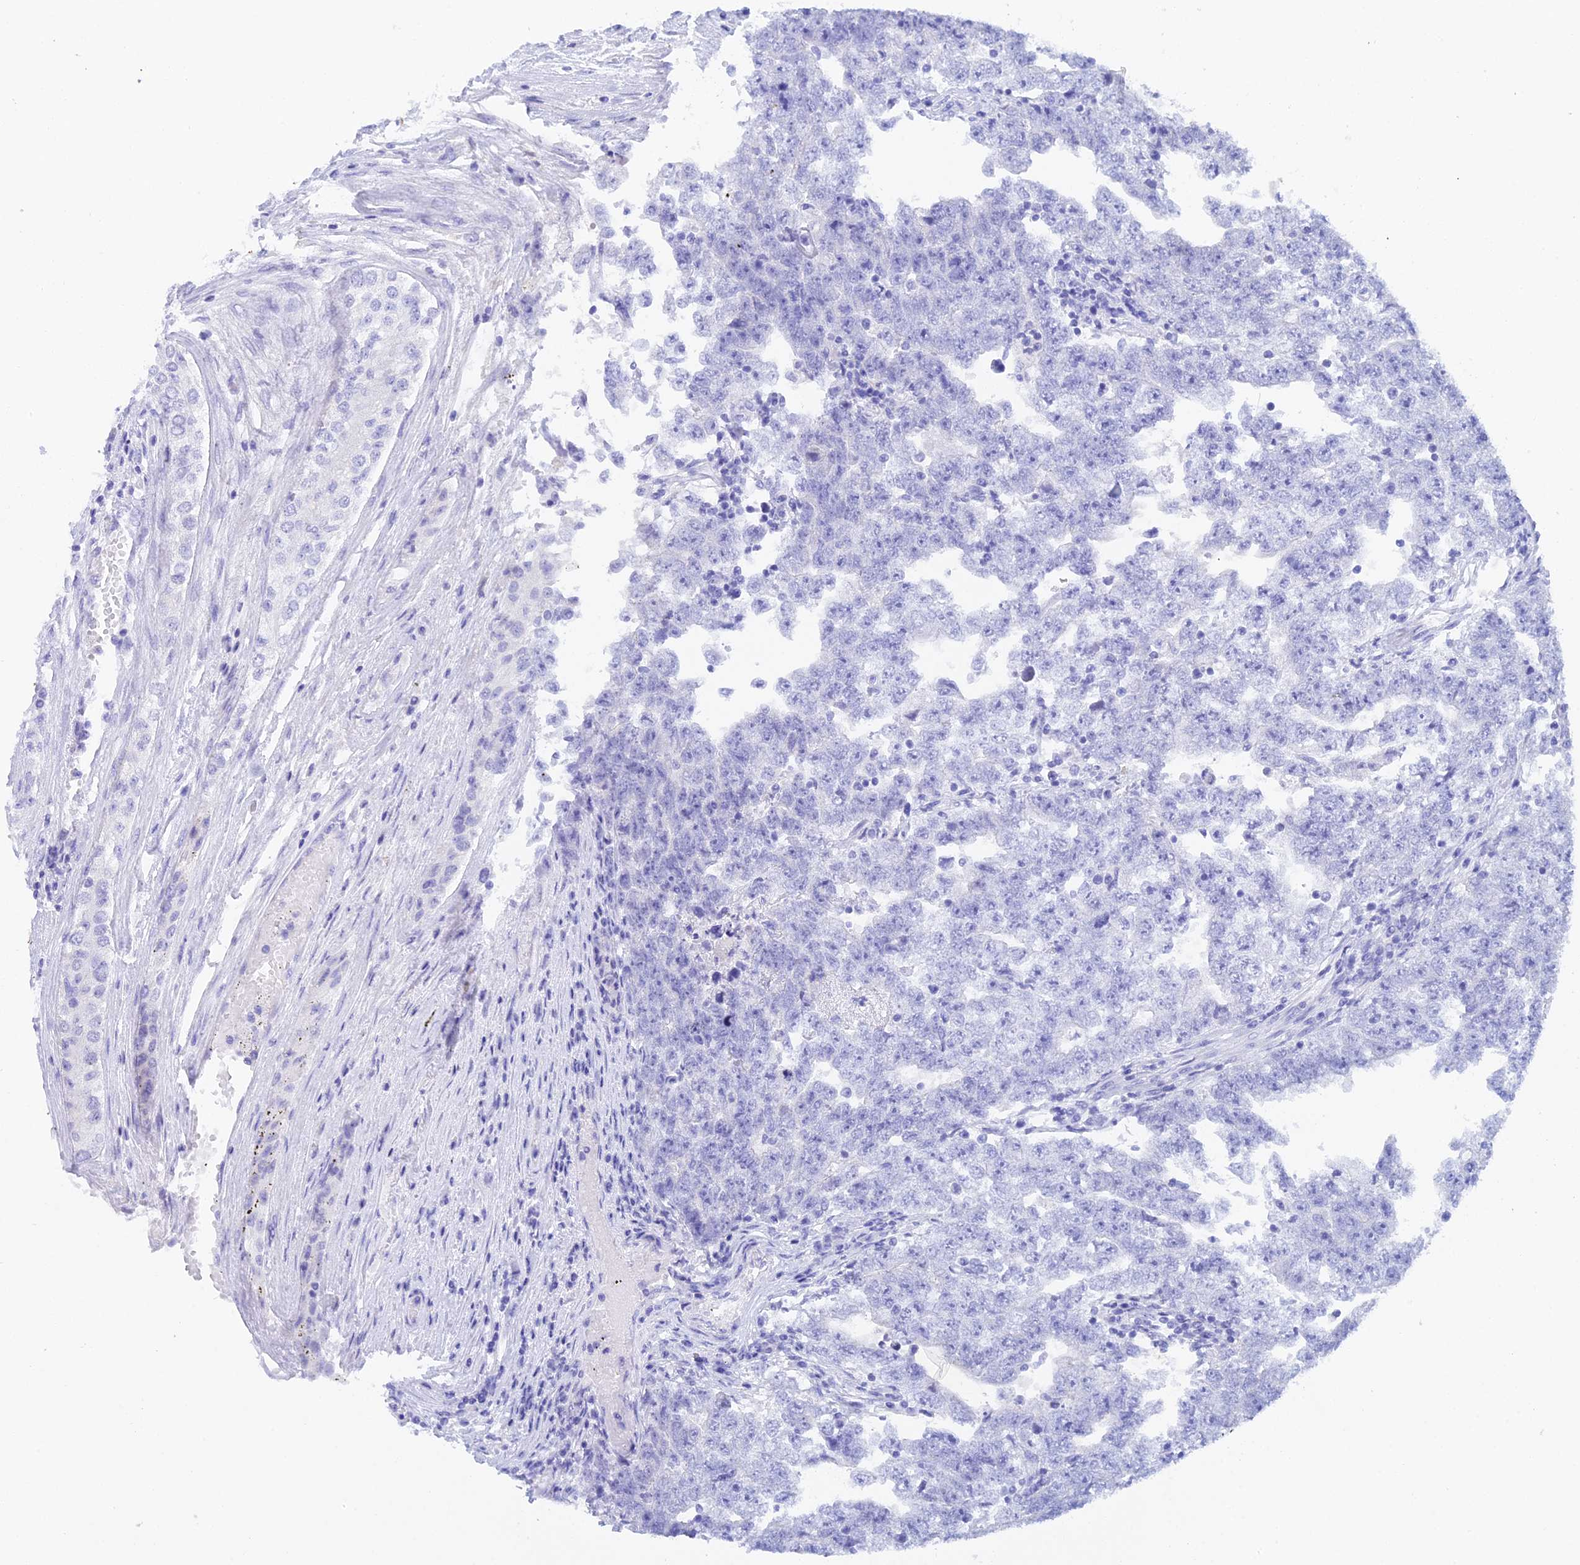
{"staining": {"intensity": "negative", "quantity": "none", "location": "none"}, "tissue": "testis cancer", "cell_type": "Tumor cells", "image_type": "cancer", "snomed": [{"axis": "morphology", "description": "Carcinoma, Embryonal, NOS"}, {"axis": "topography", "description": "Testis"}], "caption": "The immunohistochemistry (IHC) histopathology image has no significant staining in tumor cells of embryonal carcinoma (testis) tissue.", "gene": "REG1A", "patient": {"sex": "male", "age": 25}}